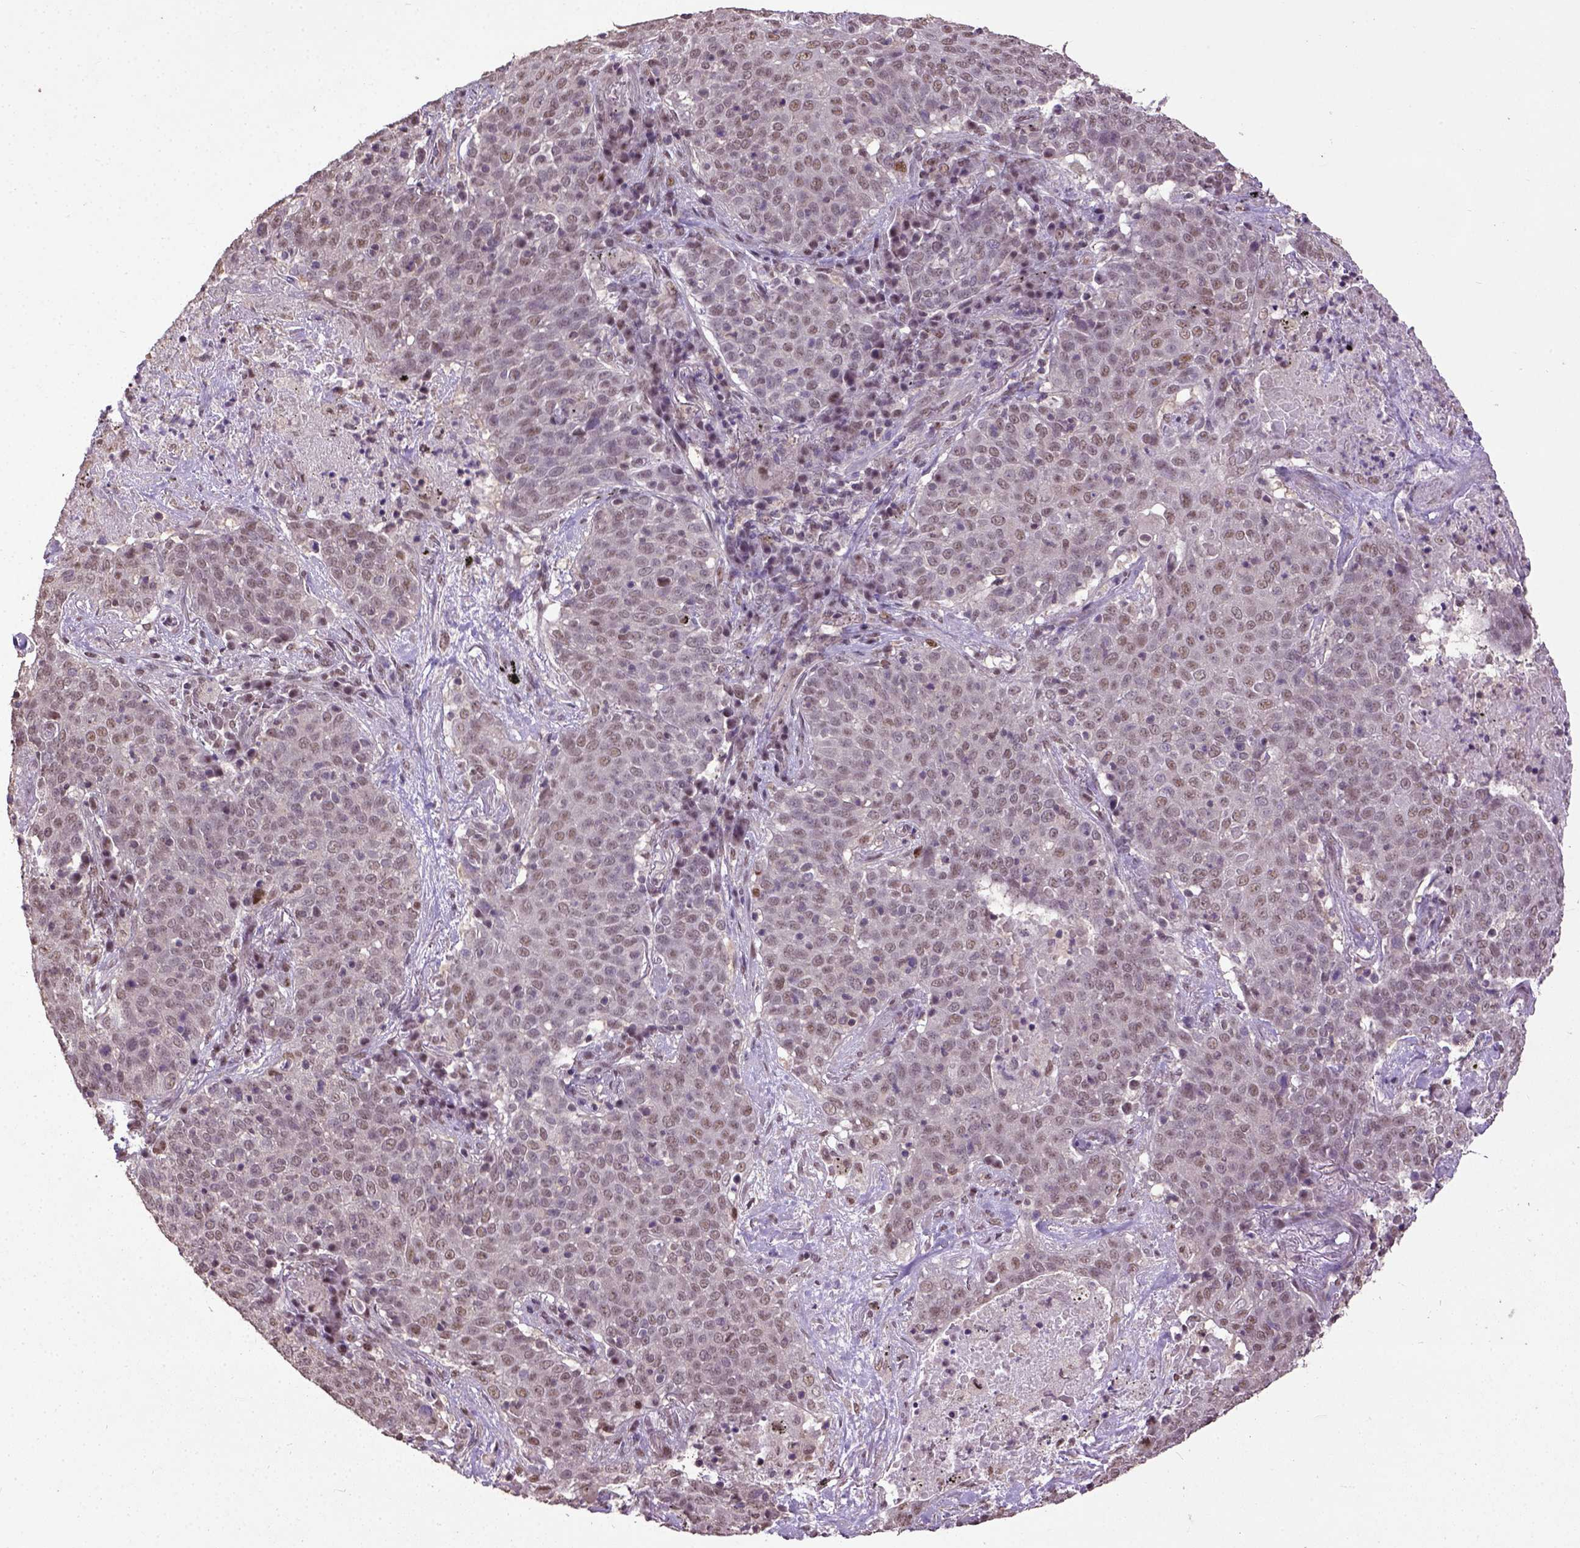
{"staining": {"intensity": "moderate", "quantity": ">75%", "location": "nuclear"}, "tissue": "lung cancer", "cell_type": "Tumor cells", "image_type": "cancer", "snomed": [{"axis": "morphology", "description": "Squamous cell carcinoma, NOS"}, {"axis": "topography", "description": "Lung"}], "caption": "Immunohistochemistry (DAB) staining of human lung squamous cell carcinoma exhibits moderate nuclear protein positivity in about >75% of tumor cells.", "gene": "UBA3", "patient": {"sex": "male", "age": 82}}